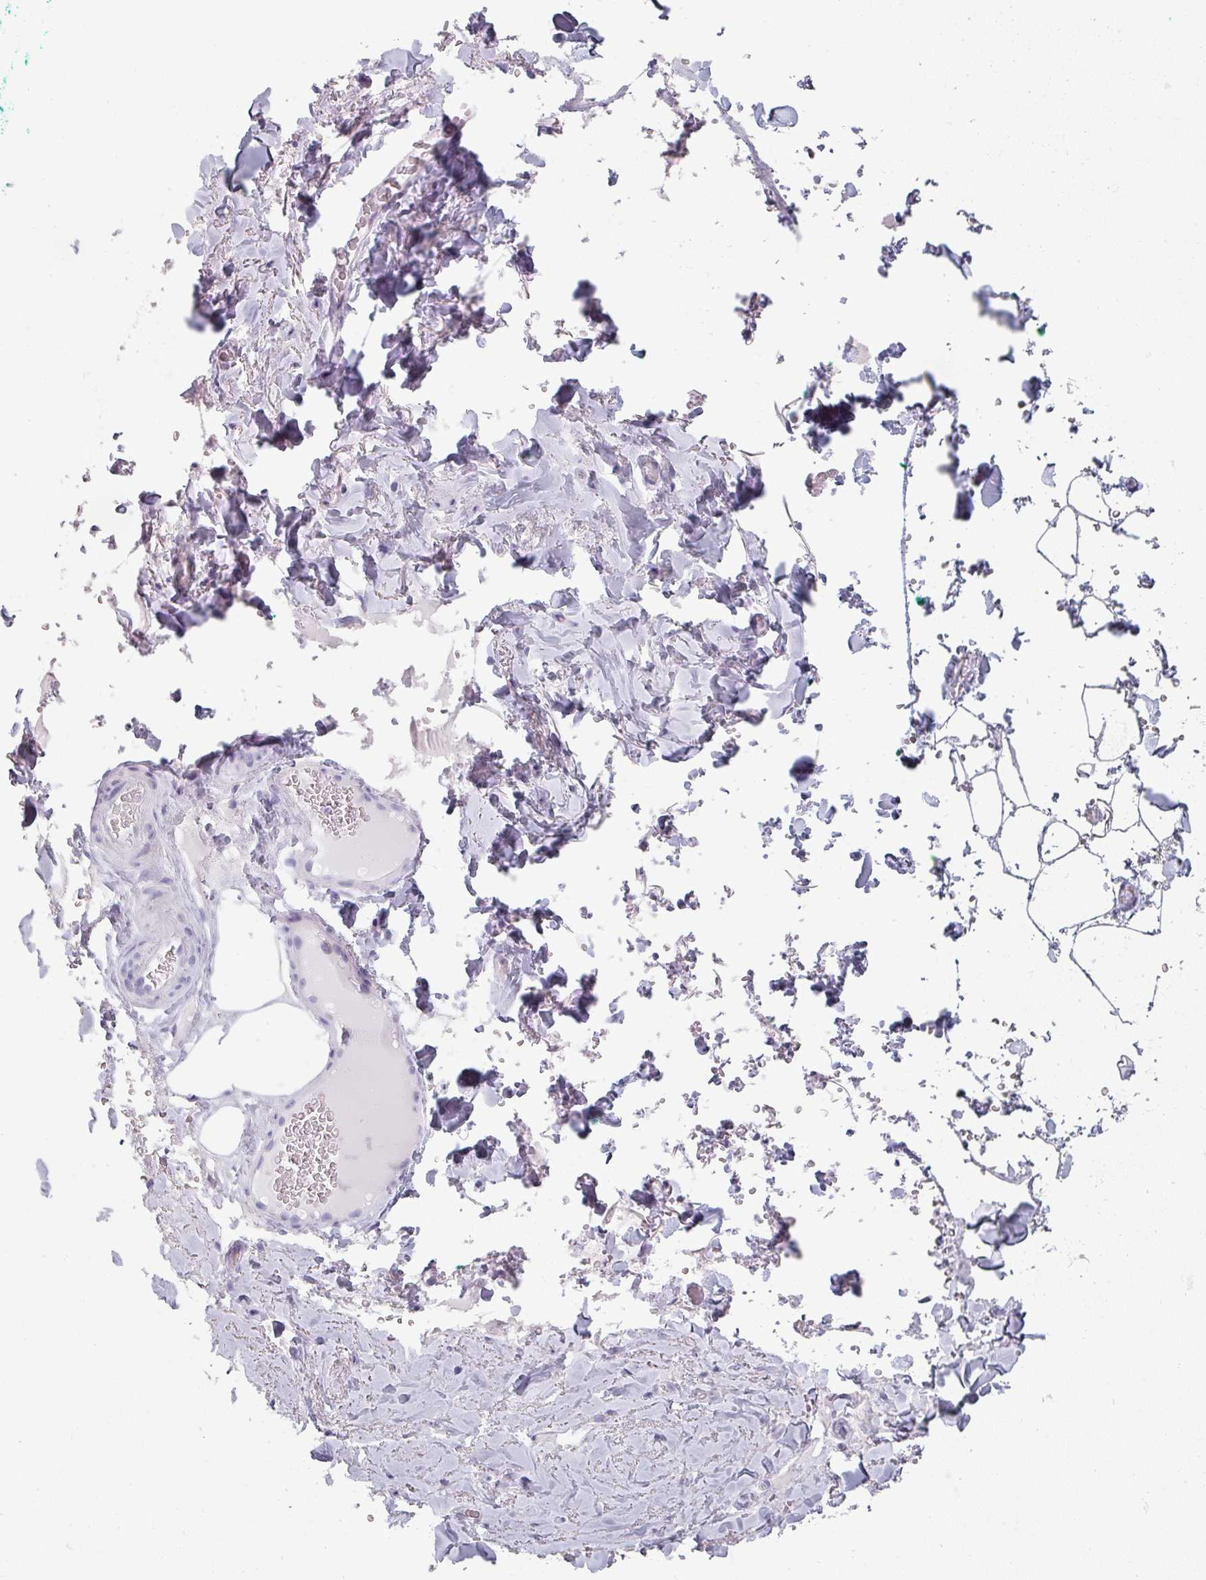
{"staining": {"intensity": "negative", "quantity": "none", "location": "none"}, "tissue": "adipose tissue", "cell_type": "Adipocytes", "image_type": "normal", "snomed": [{"axis": "morphology", "description": "Normal tissue, NOS"}, {"axis": "topography", "description": "Rectum"}, {"axis": "topography", "description": "Peripheral nerve tissue"}], "caption": "There is no significant expression in adipocytes of adipose tissue. (Brightfield microscopy of DAB (3,3'-diaminobenzidine) immunohistochemistry (IHC) at high magnification).", "gene": "SFTPA1", "patient": {"sex": "female", "age": 69}}